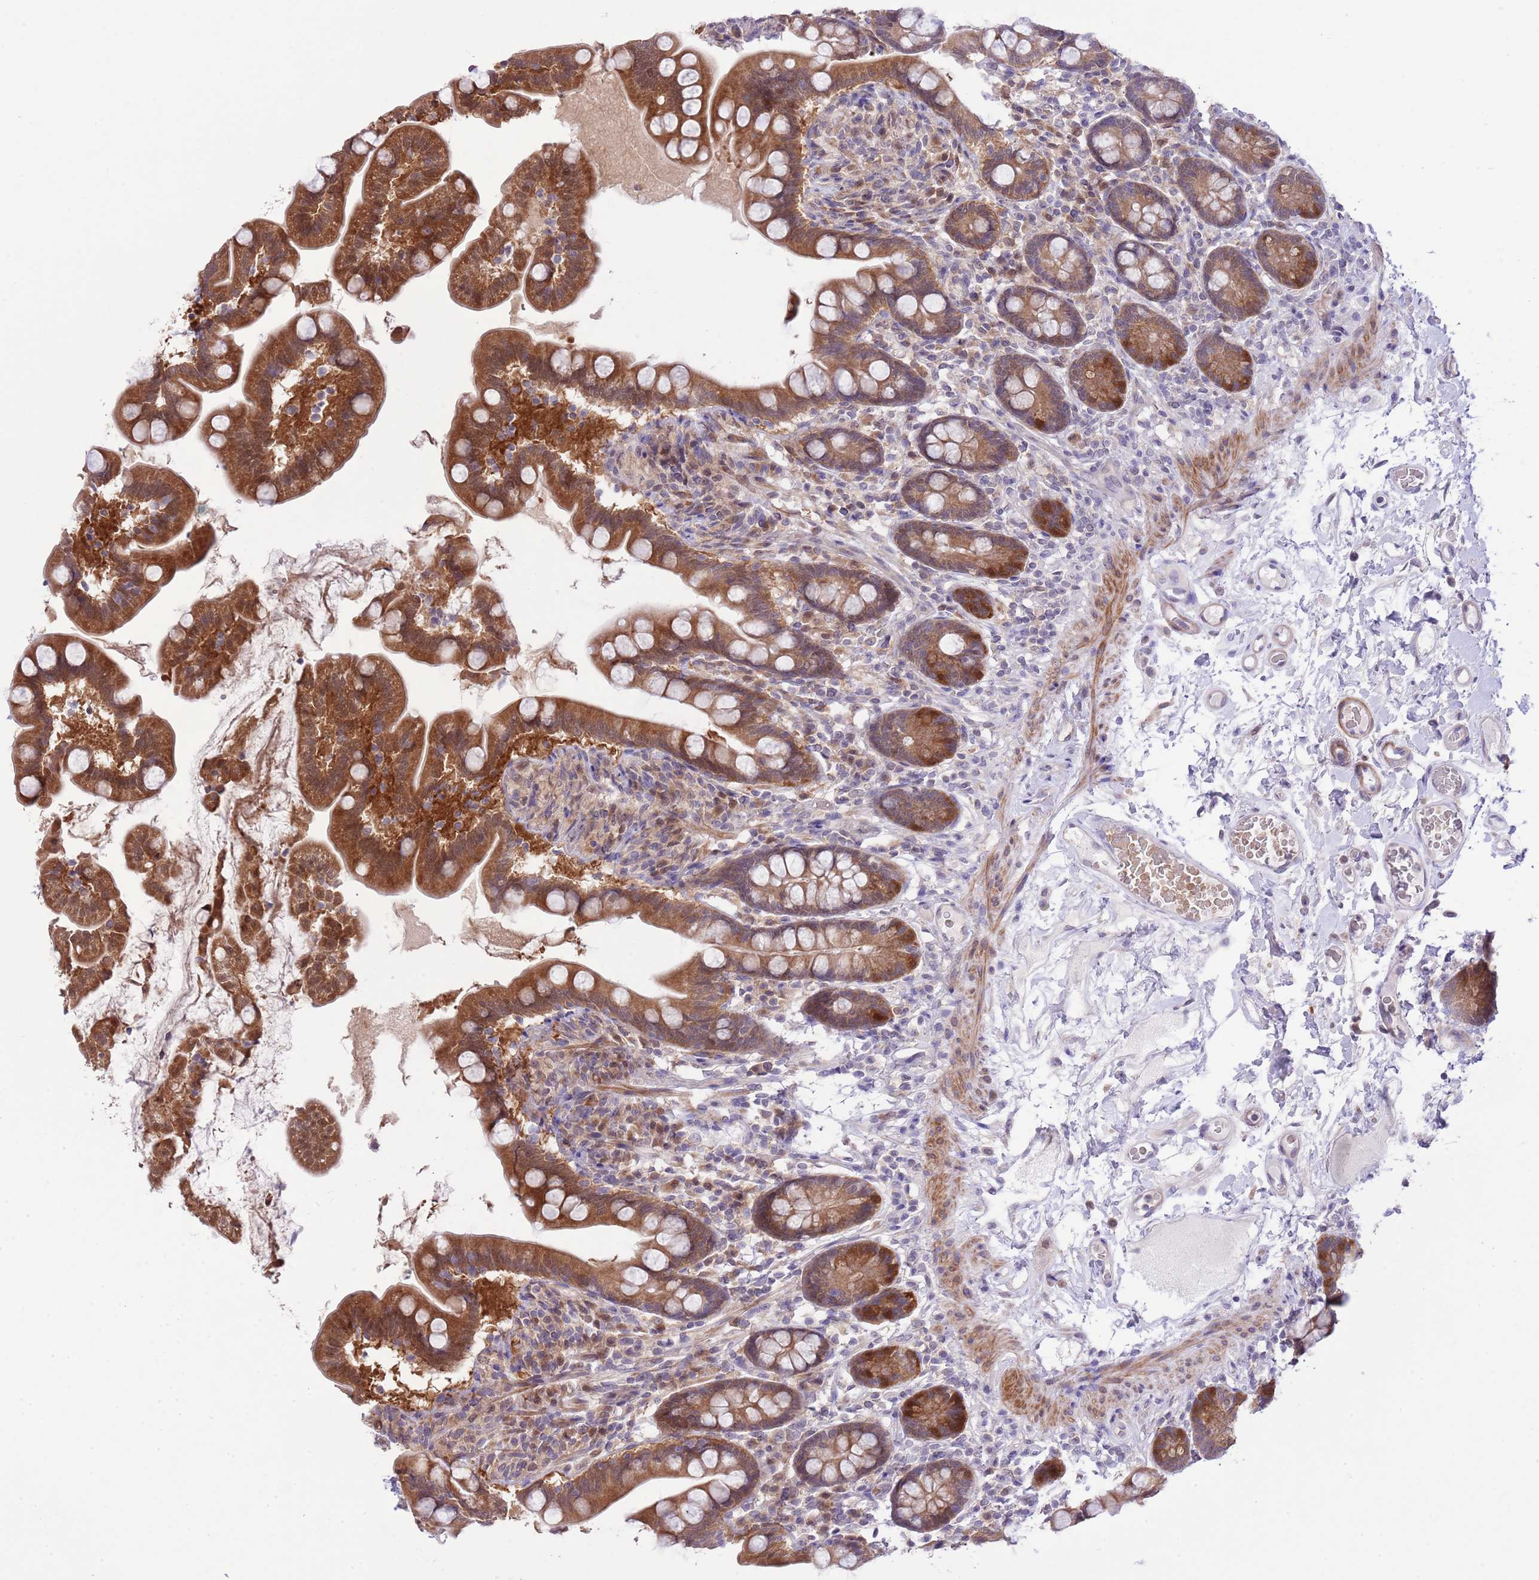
{"staining": {"intensity": "strong", "quantity": ">75%", "location": "cytoplasmic/membranous"}, "tissue": "small intestine", "cell_type": "Glandular cells", "image_type": "normal", "snomed": [{"axis": "morphology", "description": "Normal tissue, NOS"}, {"axis": "topography", "description": "Small intestine"}], "caption": "Brown immunohistochemical staining in unremarkable small intestine reveals strong cytoplasmic/membranous expression in approximately >75% of glandular cells.", "gene": "GALK2", "patient": {"sex": "female", "age": 64}}